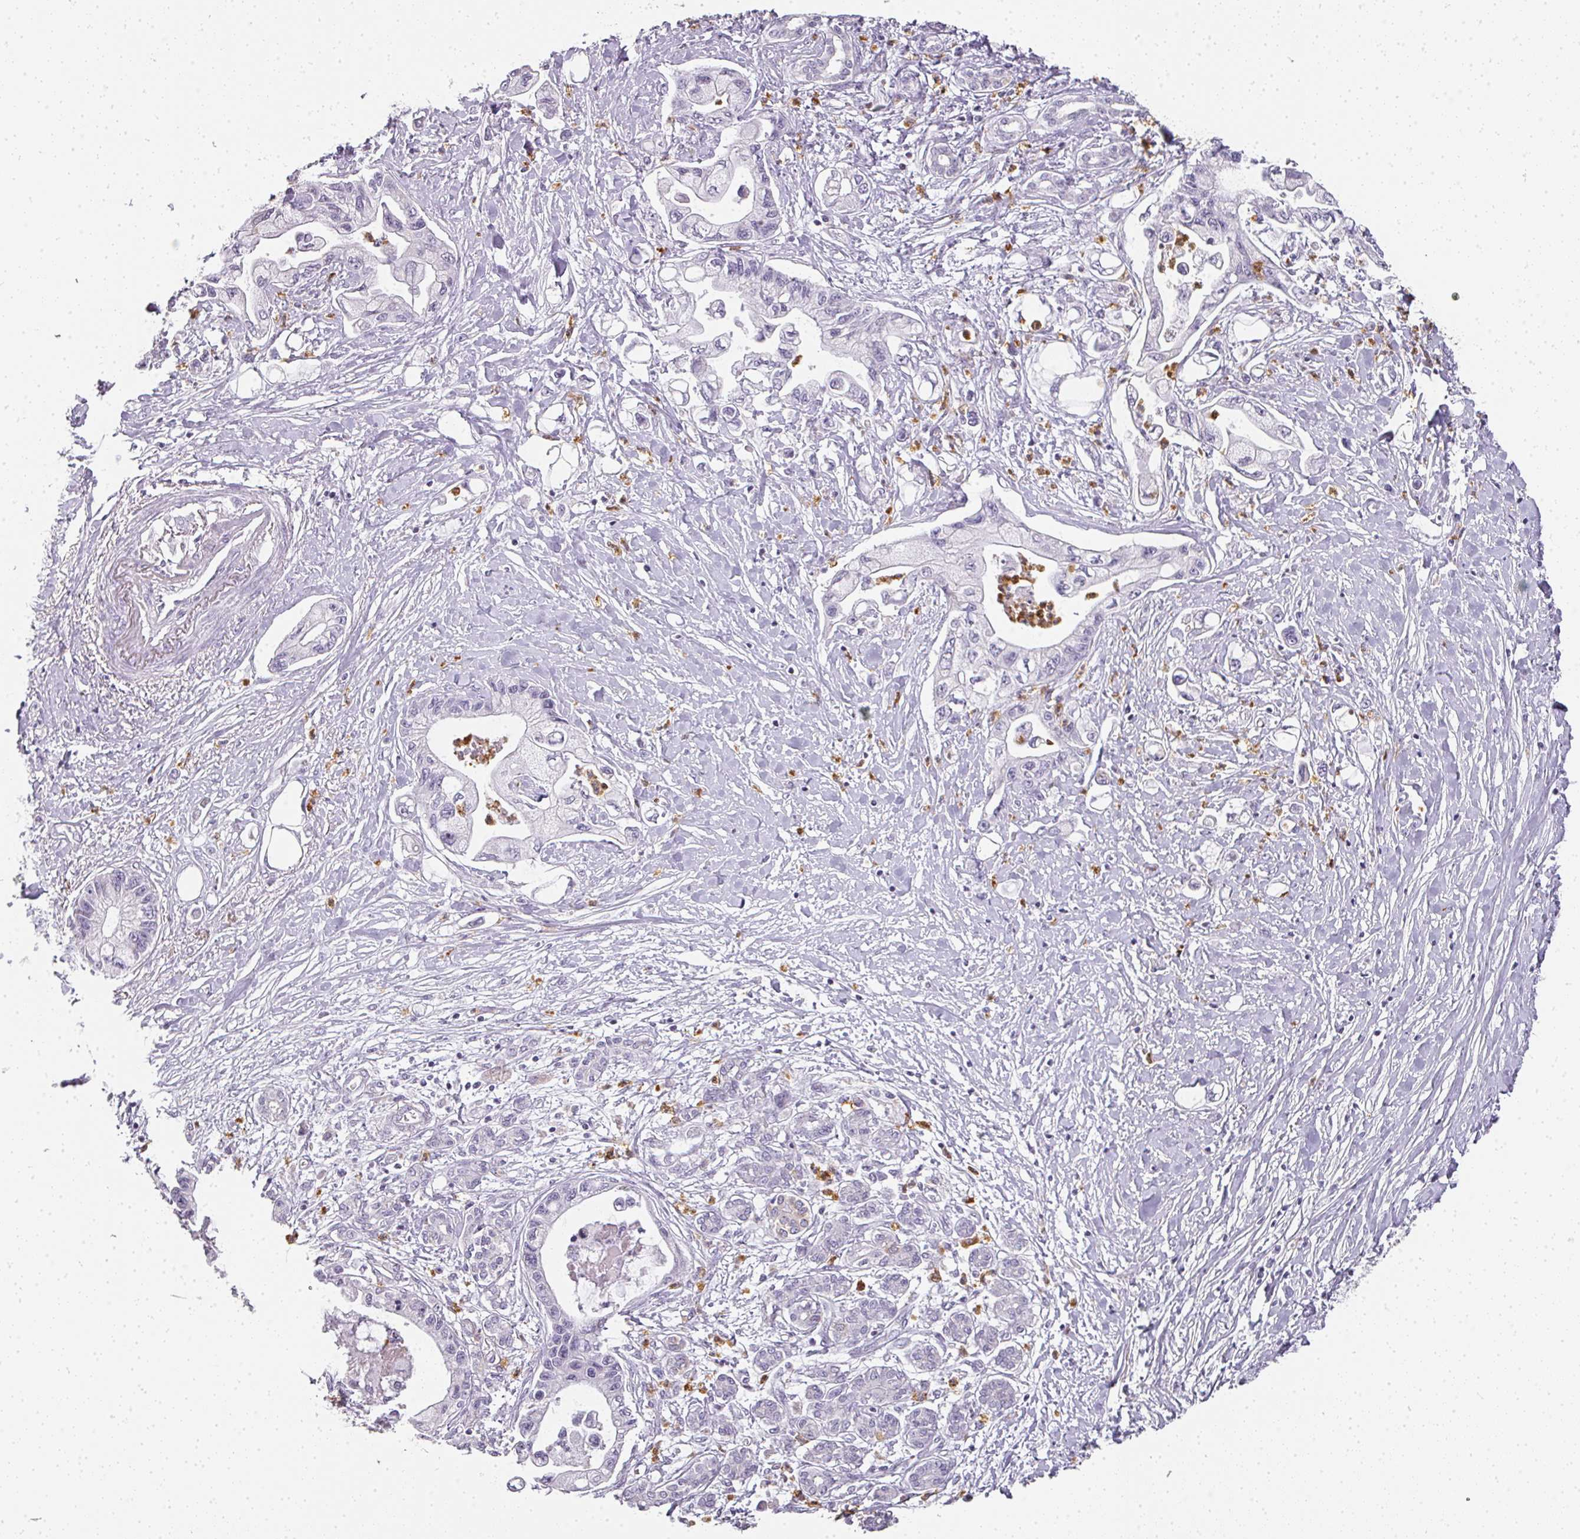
{"staining": {"intensity": "negative", "quantity": "none", "location": "none"}, "tissue": "pancreatic cancer", "cell_type": "Tumor cells", "image_type": "cancer", "snomed": [{"axis": "morphology", "description": "Adenocarcinoma, NOS"}, {"axis": "topography", "description": "Pancreas"}], "caption": "The IHC photomicrograph has no significant expression in tumor cells of pancreatic cancer tissue.", "gene": "CAMP", "patient": {"sex": "male", "age": 61}}